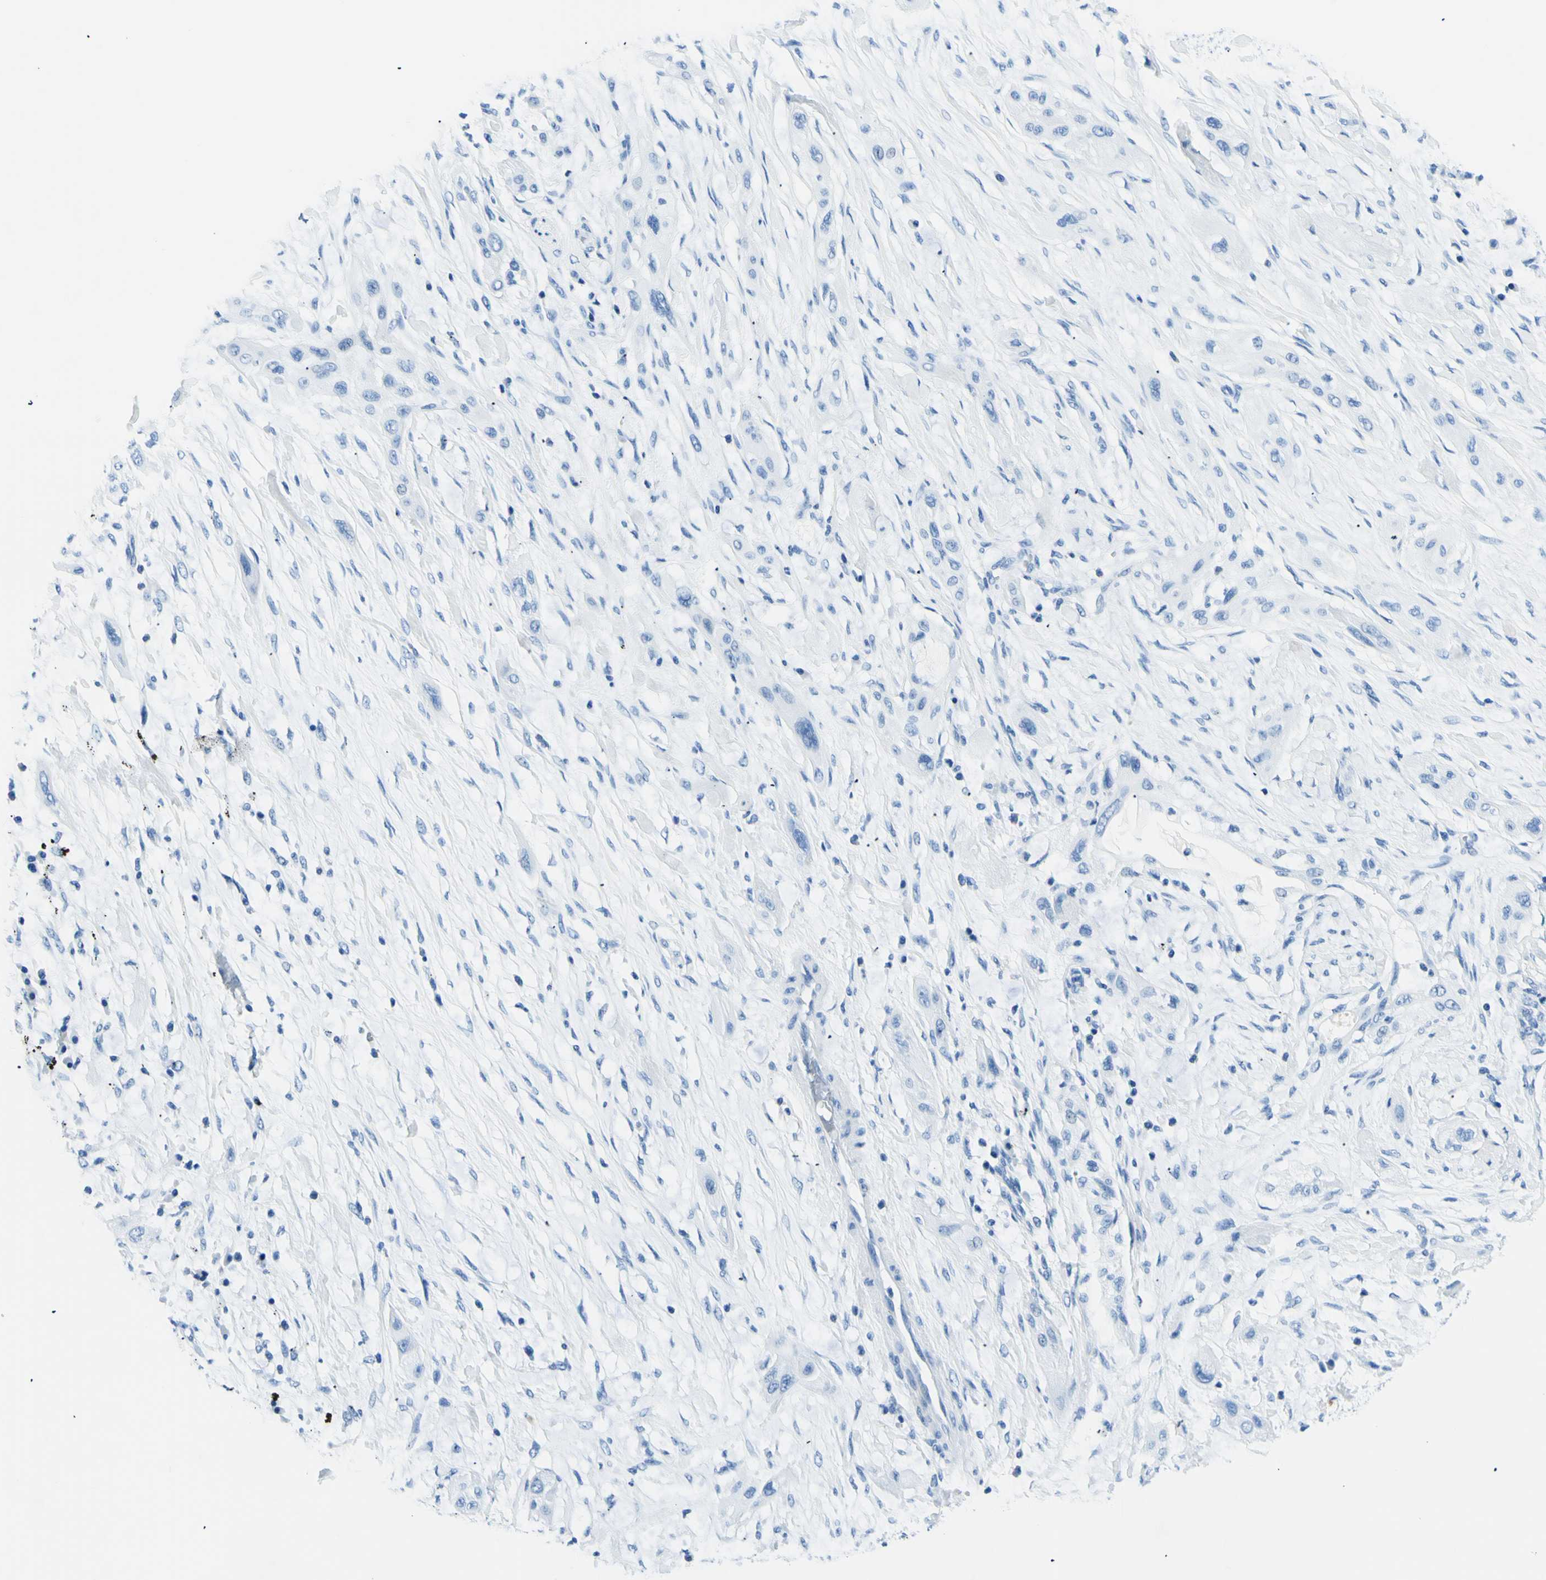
{"staining": {"intensity": "negative", "quantity": "none", "location": "none"}, "tissue": "lung cancer", "cell_type": "Tumor cells", "image_type": "cancer", "snomed": [{"axis": "morphology", "description": "Squamous cell carcinoma, NOS"}, {"axis": "topography", "description": "Lung"}], "caption": "This is a photomicrograph of IHC staining of squamous cell carcinoma (lung), which shows no expression in tumor cells.", "gene": "MYH2", "patient": {"sex": "female", "age": 47}}